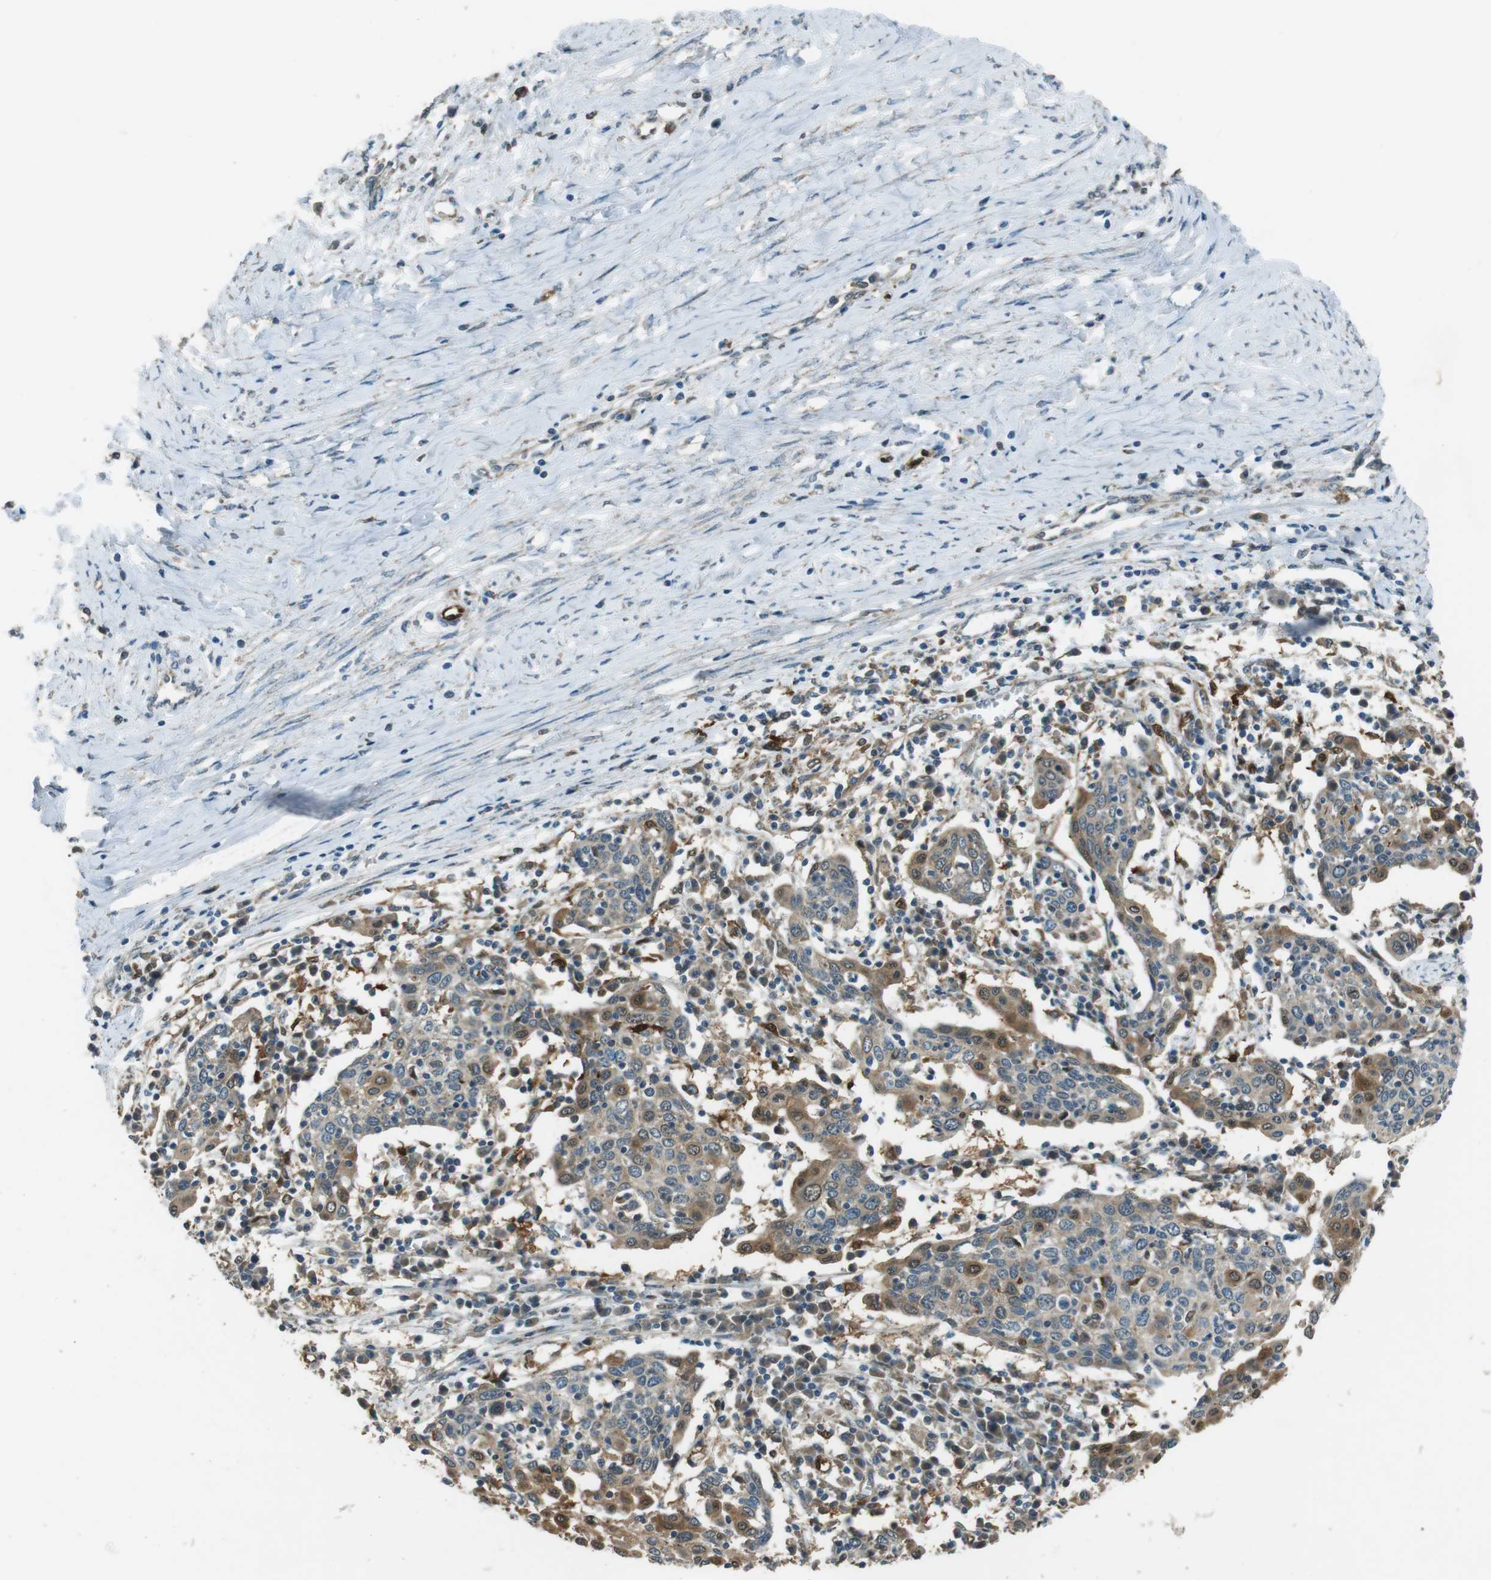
{"staining": {"intensity": "weak", "quantity": ">75%", "location": "cytoplasmic/membranous"}, "tissue": "cervical cancer", "cell_type": "Tumor cells", "image_type": "cancer", "snomed": [{"axis": "morphology", "description": "Squamous cell carcinoma, NOS"}, {"axis": "topography", "description": "Cervix"}], "caption": "There is low levels of weak cytoplasmic/membranous expression in tumor cells of cervical cancer (squamous cell carcinoma), as demonstrated by immunohistochemical staining (brown color).", "gene": "MFAP3", "patient": {"sex": "female", "age": 40}}